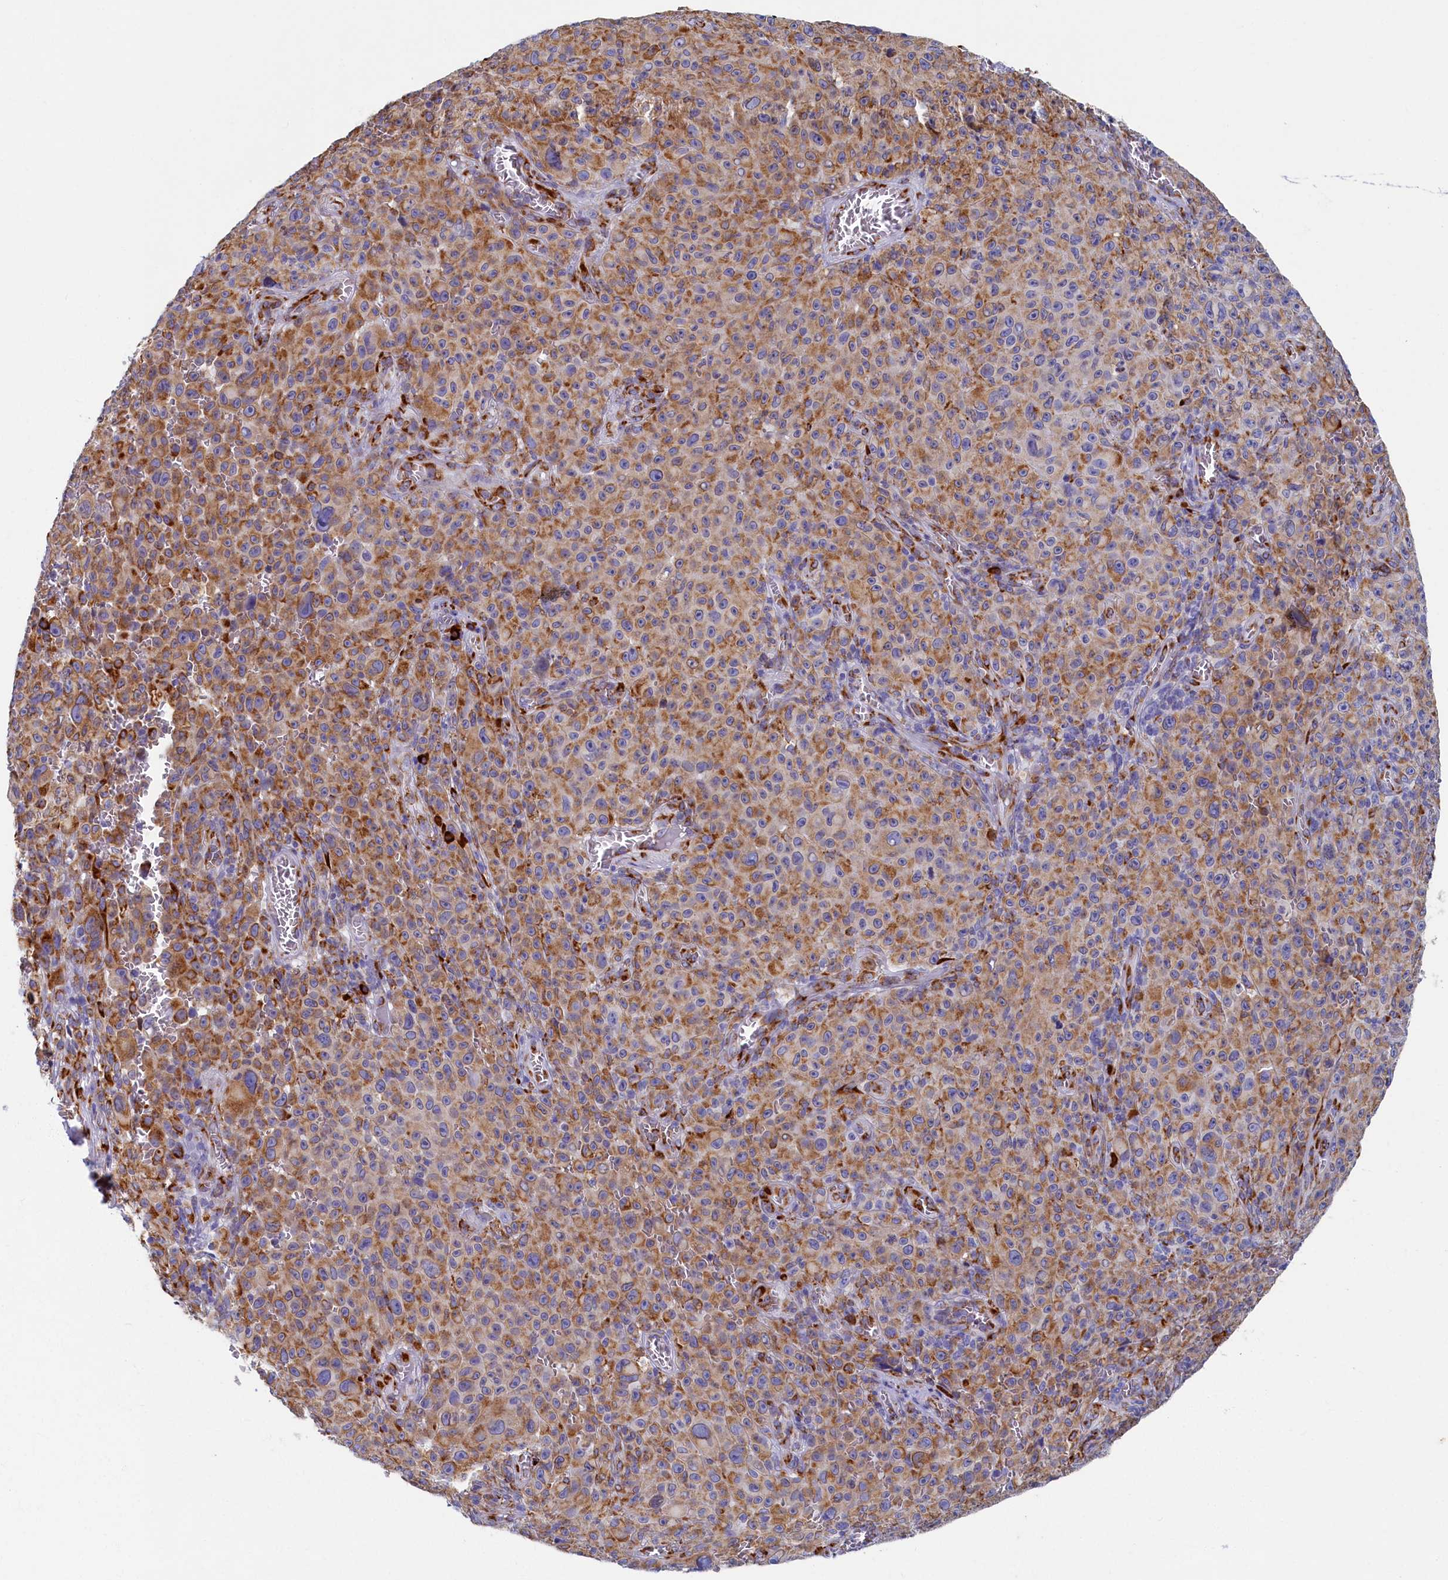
{"staining": {"intensity": "moderate", "quantity": ">75%", "location": "cytoplasmic/membranous"}, "tissue": "melanoma", "cell_type": "Tumor cells", "image_type": "cancer", "snomed": [{"axis": "morphology", "description": "Malignant melanoma, NOS"}, {"axis": "topography", "description": "Skin"}], "caption": "This photomicrograph demonstrates immunohistochemistry (IHC) staining of human malignant melanoma, with medium moderate cytoplasmic/membranous staining in approximately >75% of tumor cells.", "gene": "TMEM18", "patient": {"sex": "female", "age": 82}}